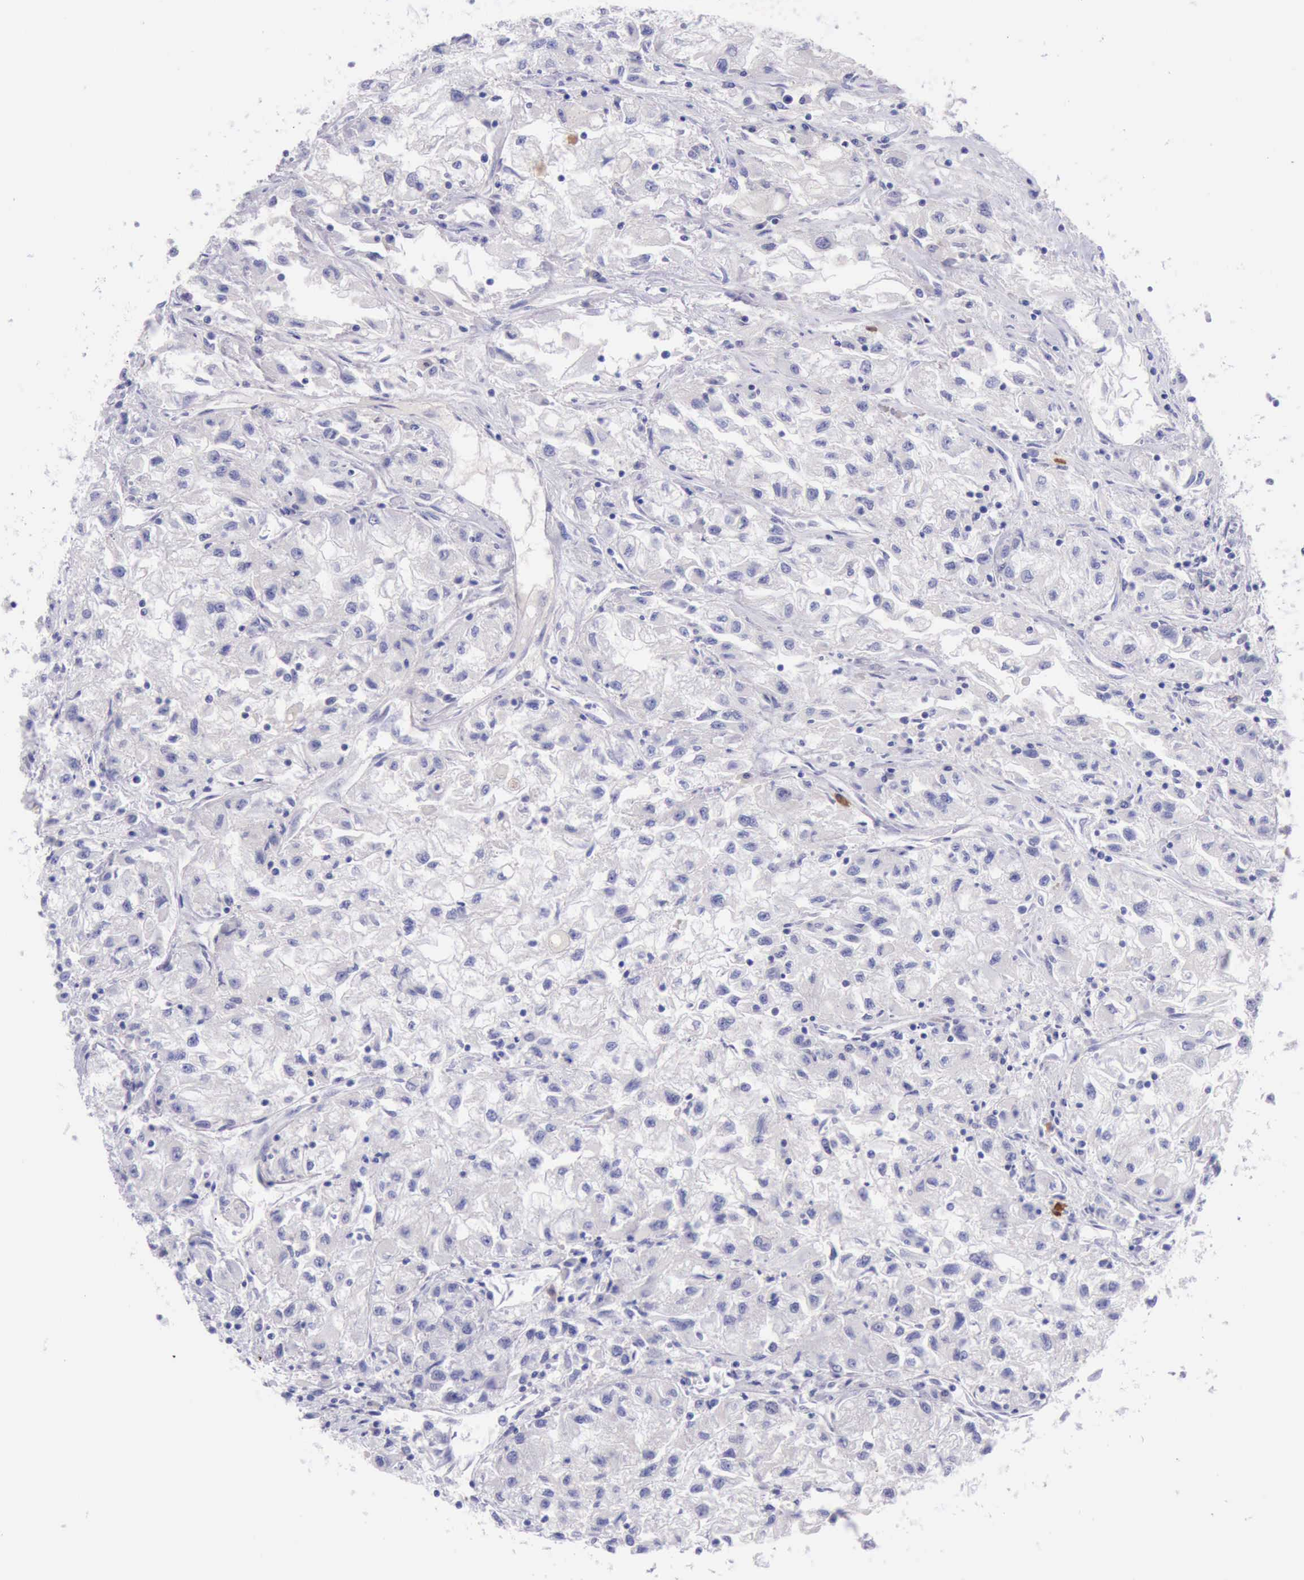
{"staining": {"intensity": "negative", "quantity": "none", "location": "none"}, "tissue": "renal cancer", "cell_type": "Tumor cells", "image_type": "cancer", "snomed": [{"axis": "morphology", "description": "Adenocarcinoma, NOS"}, {"axis": "topography", "description": "Kidney"}], "caption": "Adenocarcinoma (renal) was stained to show a protein in brown. There is no significant positivity in tumor cells.", "gene": "KRT8", "patient": {"sex": "male", "age": 59}}